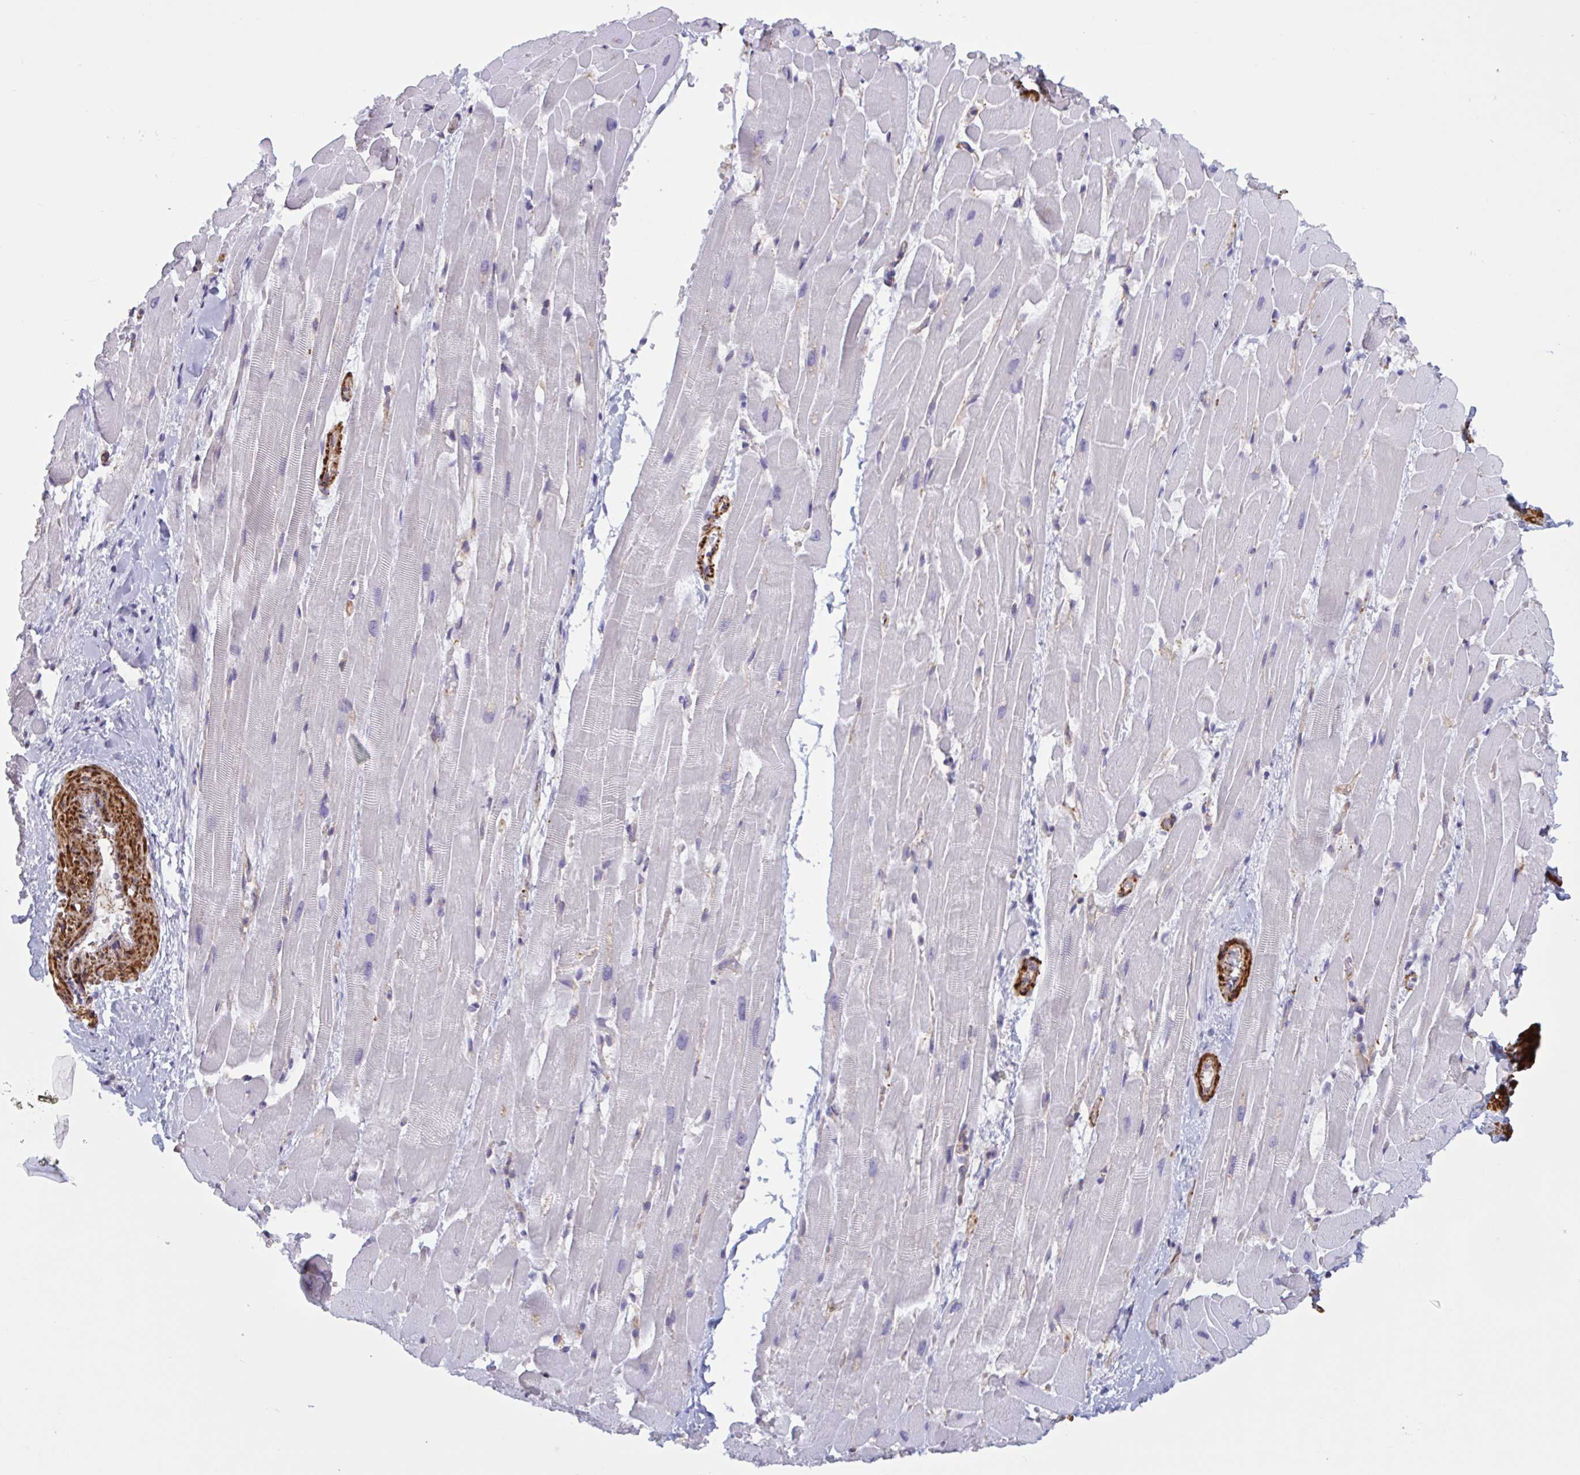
{"staining": {"intensity": "negative", "quantity": "none", "location": "none"}, "tissue": "heart muscle", "cell_type": "Cardiomyocytes", "image_type": "normal", "snomed": [{"axis": "morphology", "description": "Normal tissue, NOS"}, {"axis": "topography", "description": "Heart"}], "caption": "Cardiomyocytes show no significant protein positivity in normal heart muscle.", "gene": "SHISA7", "patient": {"sex": "male", "age": 37}}